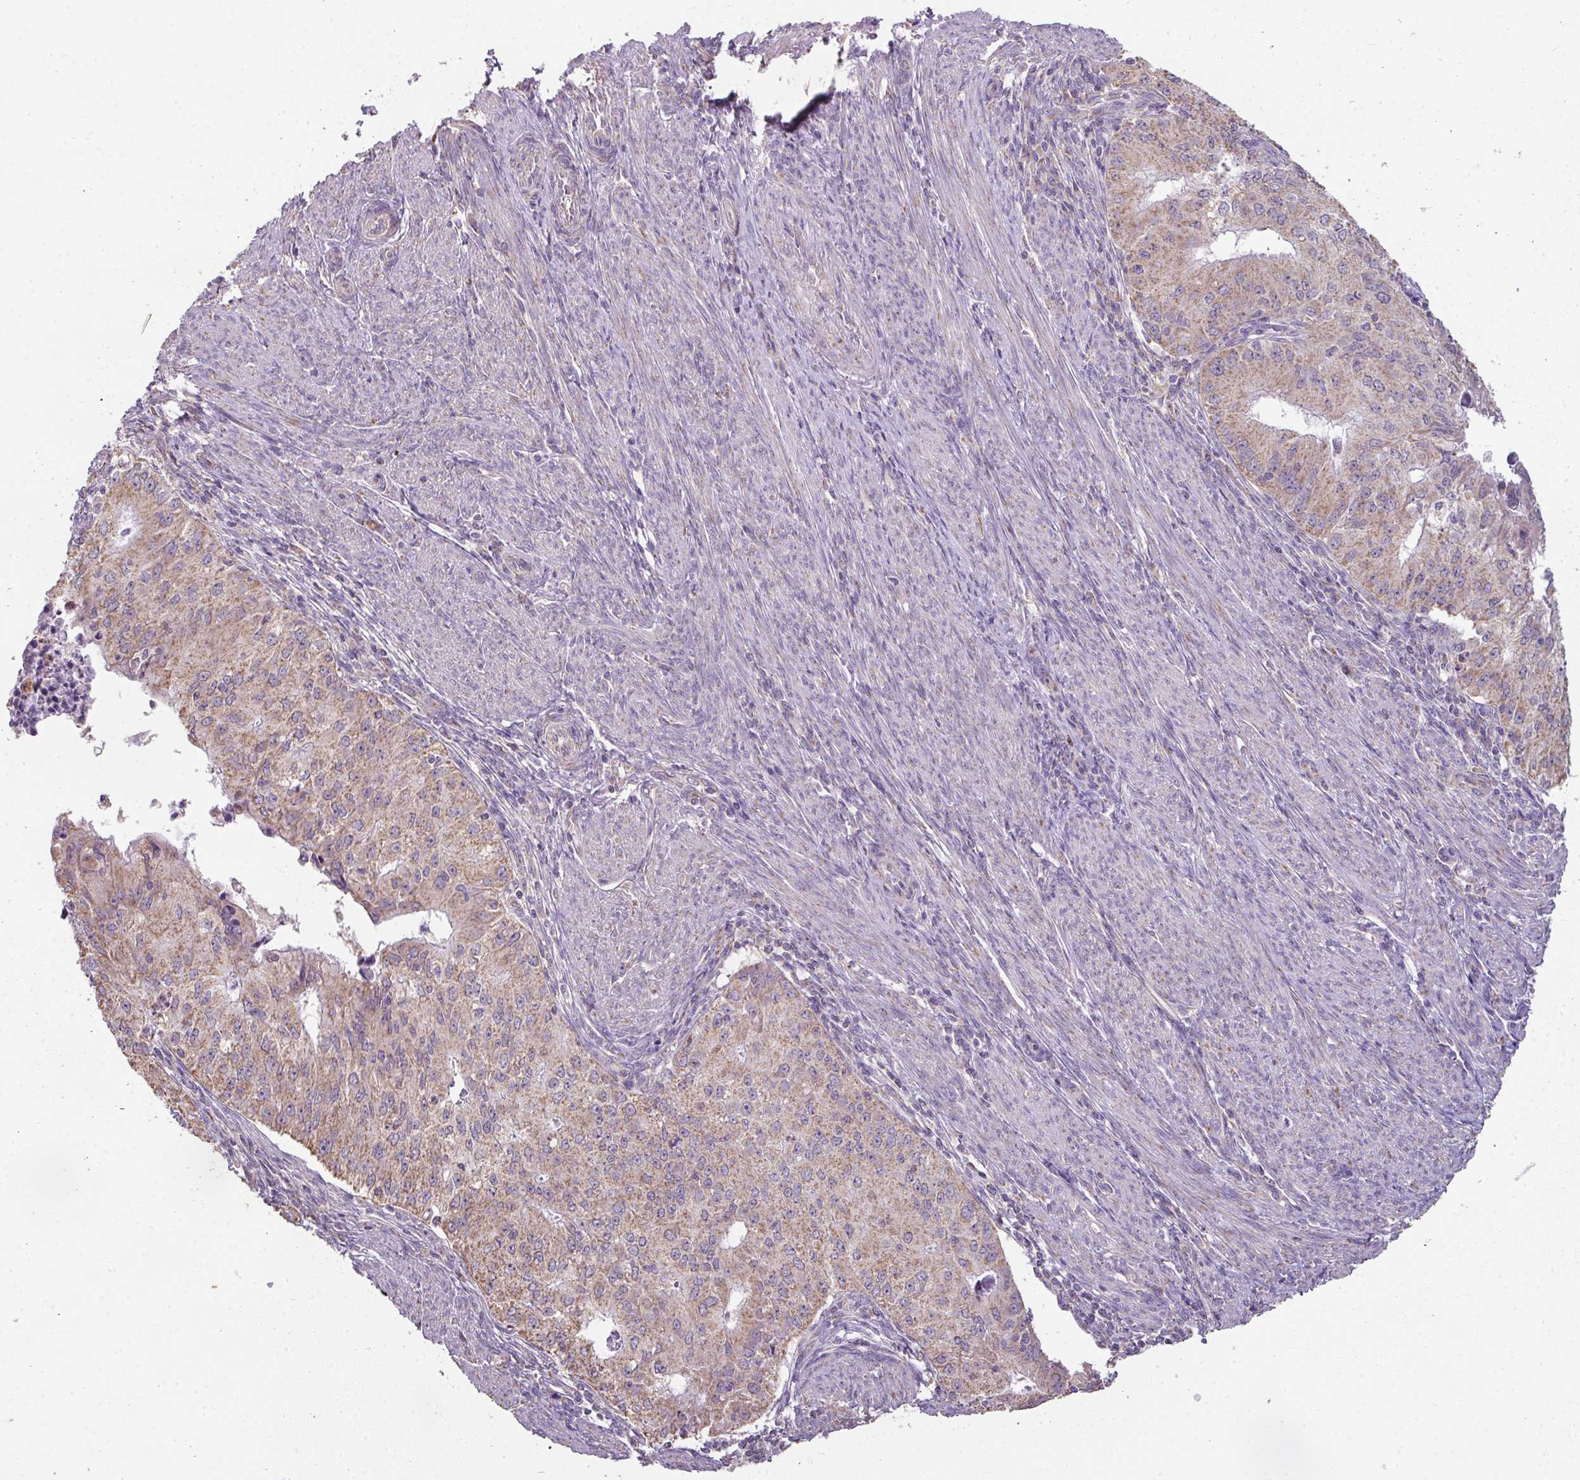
{"staining": {"intensity": "weak", "quantity": "25%-75%", "location": "cytoplasmic/membranous"}, "tissue": "endometrial cancer", "cell_type": "Tumor cells", "image_type": "cancer", "snomed": [{"axis": "morphology", "description": "Adenocarcinoma, NOS"}, {"axis": "topography", "description": "Endometrium"}], "caption": "Human adenocarcinoma (endometrial) stained with a brown dye reveals weak cytoplasmic/membranous positive positivity in approximately 25%-75% of tumor cells.", "gene": "PALS2", "patient": {"sex": "female", "age": 50}}